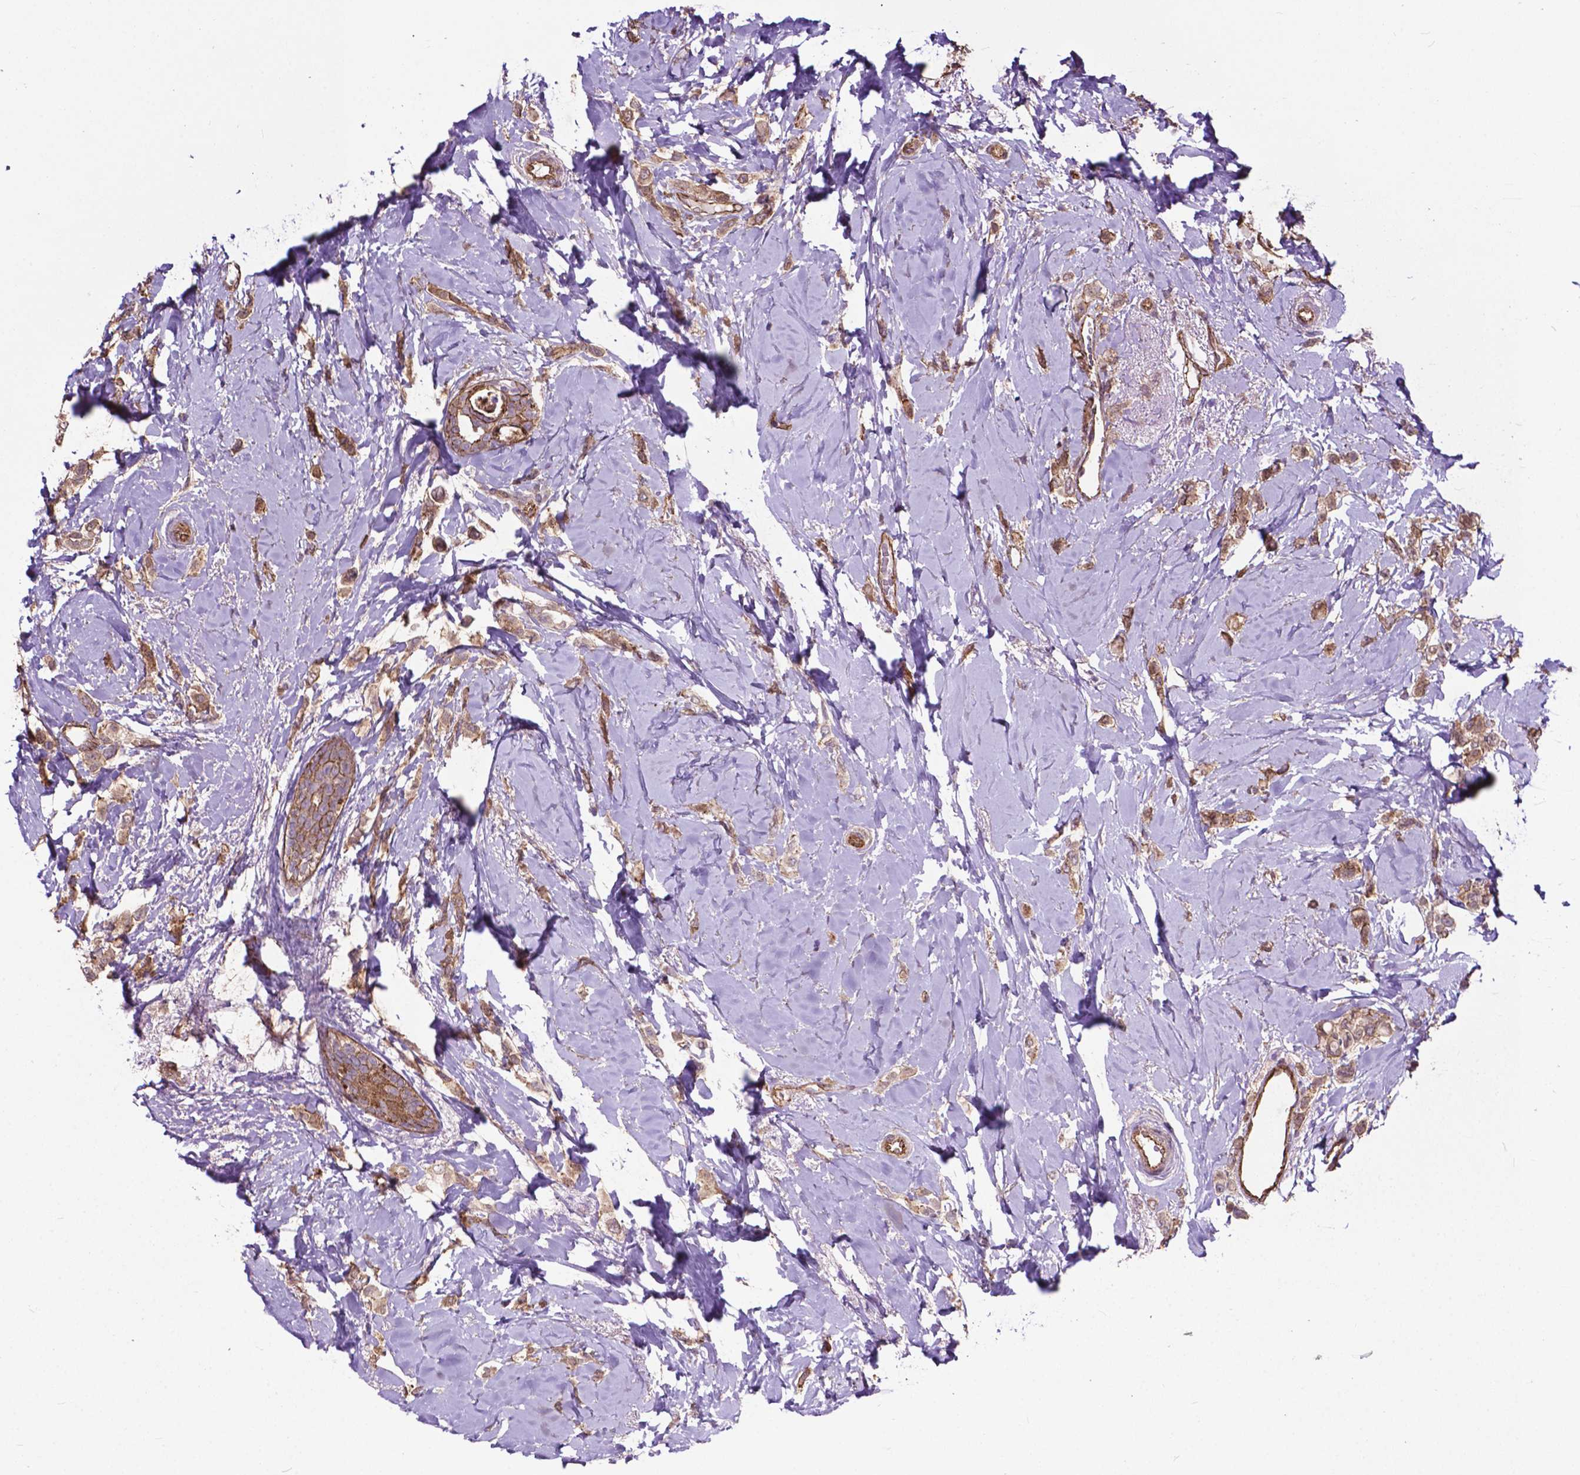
{"staining": {"intensity": "moderate", "quantity": ">75%", "location": "cytoplasmic/membranous"}, "tissue": "breast cancer", "cell_type": "Tumor cells", "image_type": "cancer", "snomed": [{"axis": "morphology", "description": "Lobular carcinoma"}, {"axis": "topography", "description": "Breast"}], "caption": "Protein staining shows moderate cytoplasmic/membranous expression in about >75% of tumor cells in breast lobular carcinoma.", "gene": "PDLIM1", "patient": {"sex": "female", "age": 66}}